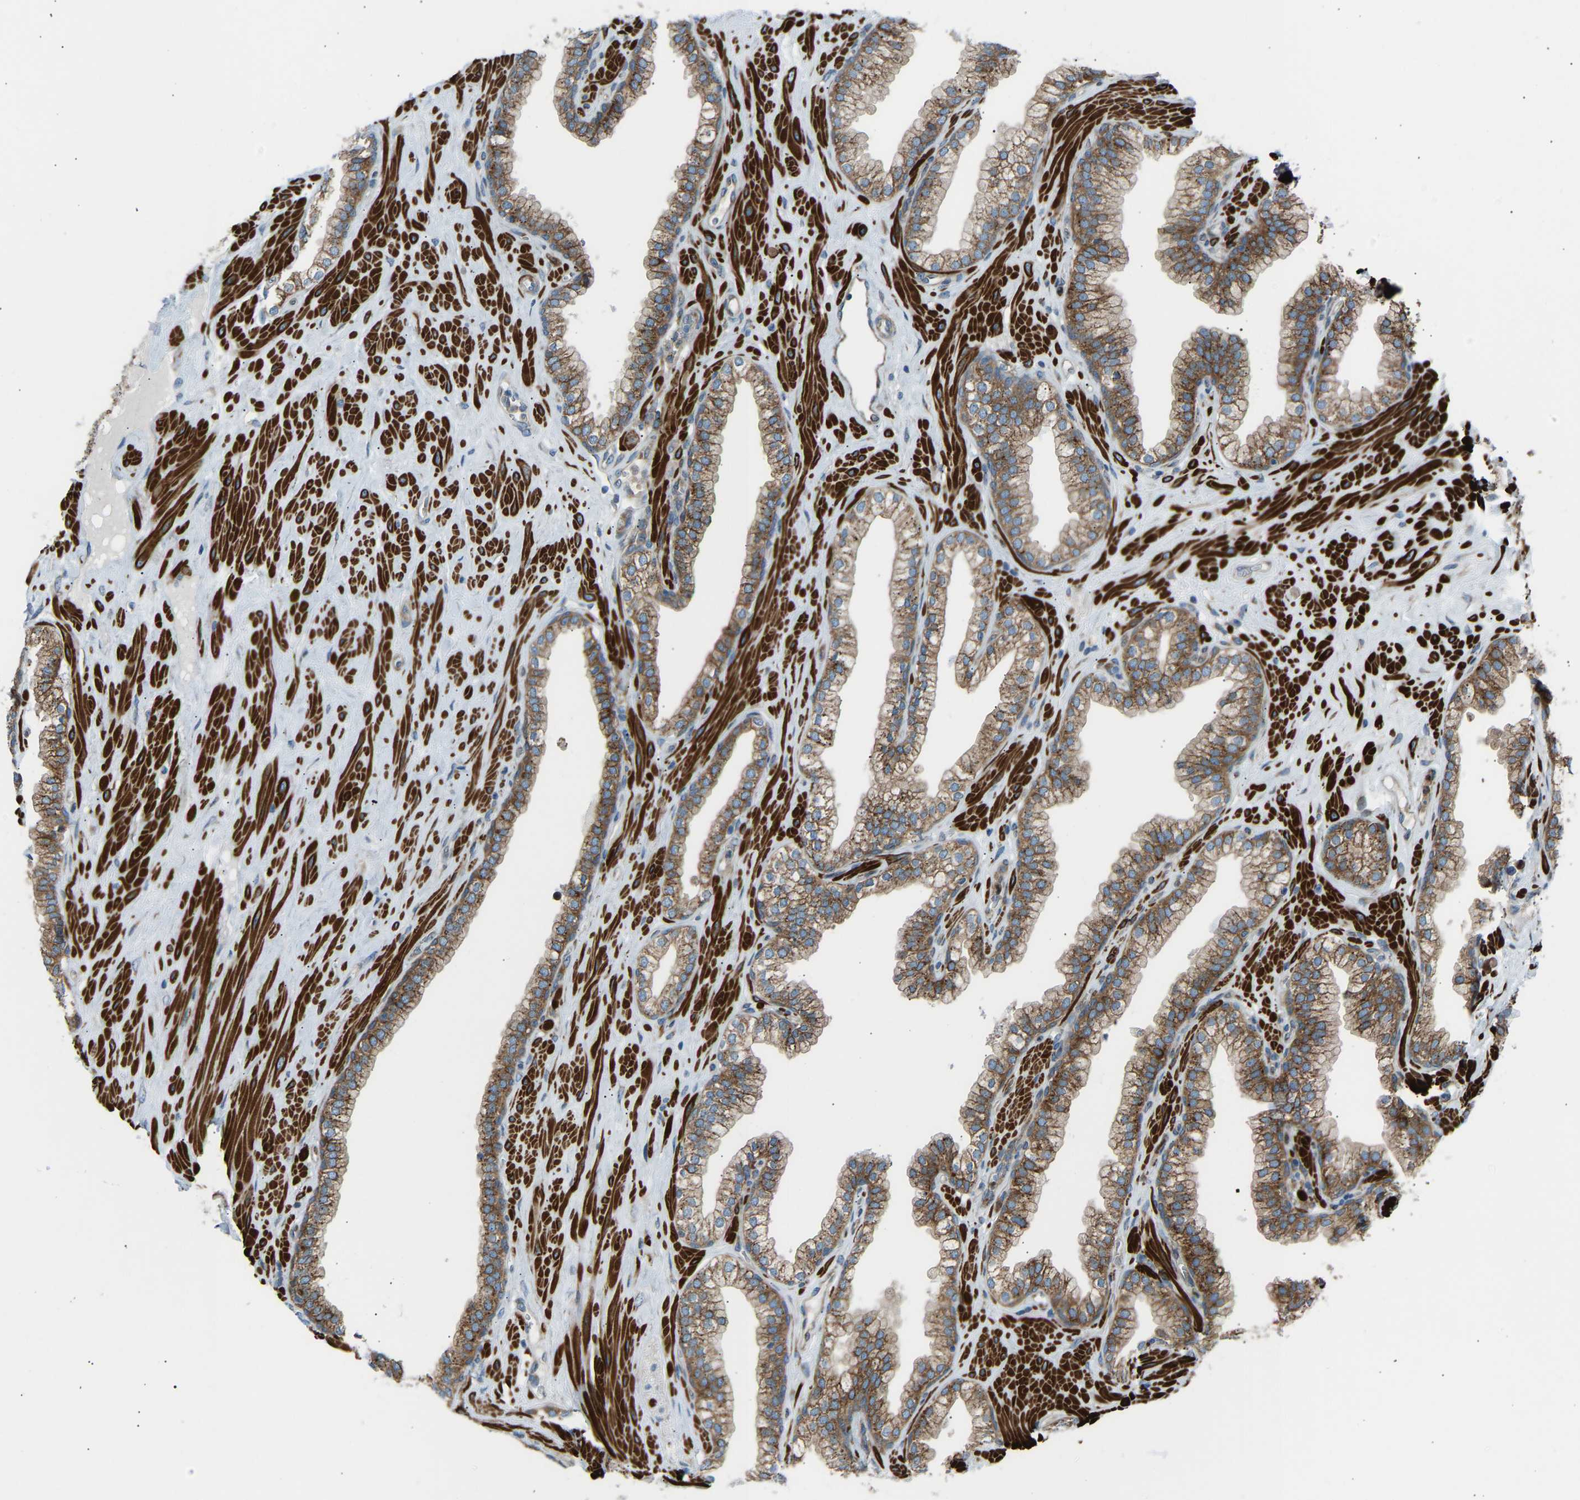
{"staining": {"intensity": "moderate", "quantity": ">75%", "location": "cytoplasmic/membranous"}, "tissue": "prostate", "cell_type": "Glandular cells", "image_type": "normal", "snomed": [{"axis": "morphology", "description": "Normal tissue, NOS"}, {"axis": "morphology", "description": "Urothelial carcinoma, Low grade"}, {"axis": "topography", "description": "Urinary bladder"}, {"axis": "topography", "description": "Prostate"}], "caption": "Protein expression analysis of normal prostate demonstrates moderate cytoplasmic/membranous staining in approximately >75% of glandular cells. (DAB (3,3'-diaminobenzidine) IHC with brightfield microscopy, high magnification).", "gene": "VPS41", "patient": {"sex": "male", "age": 60}}